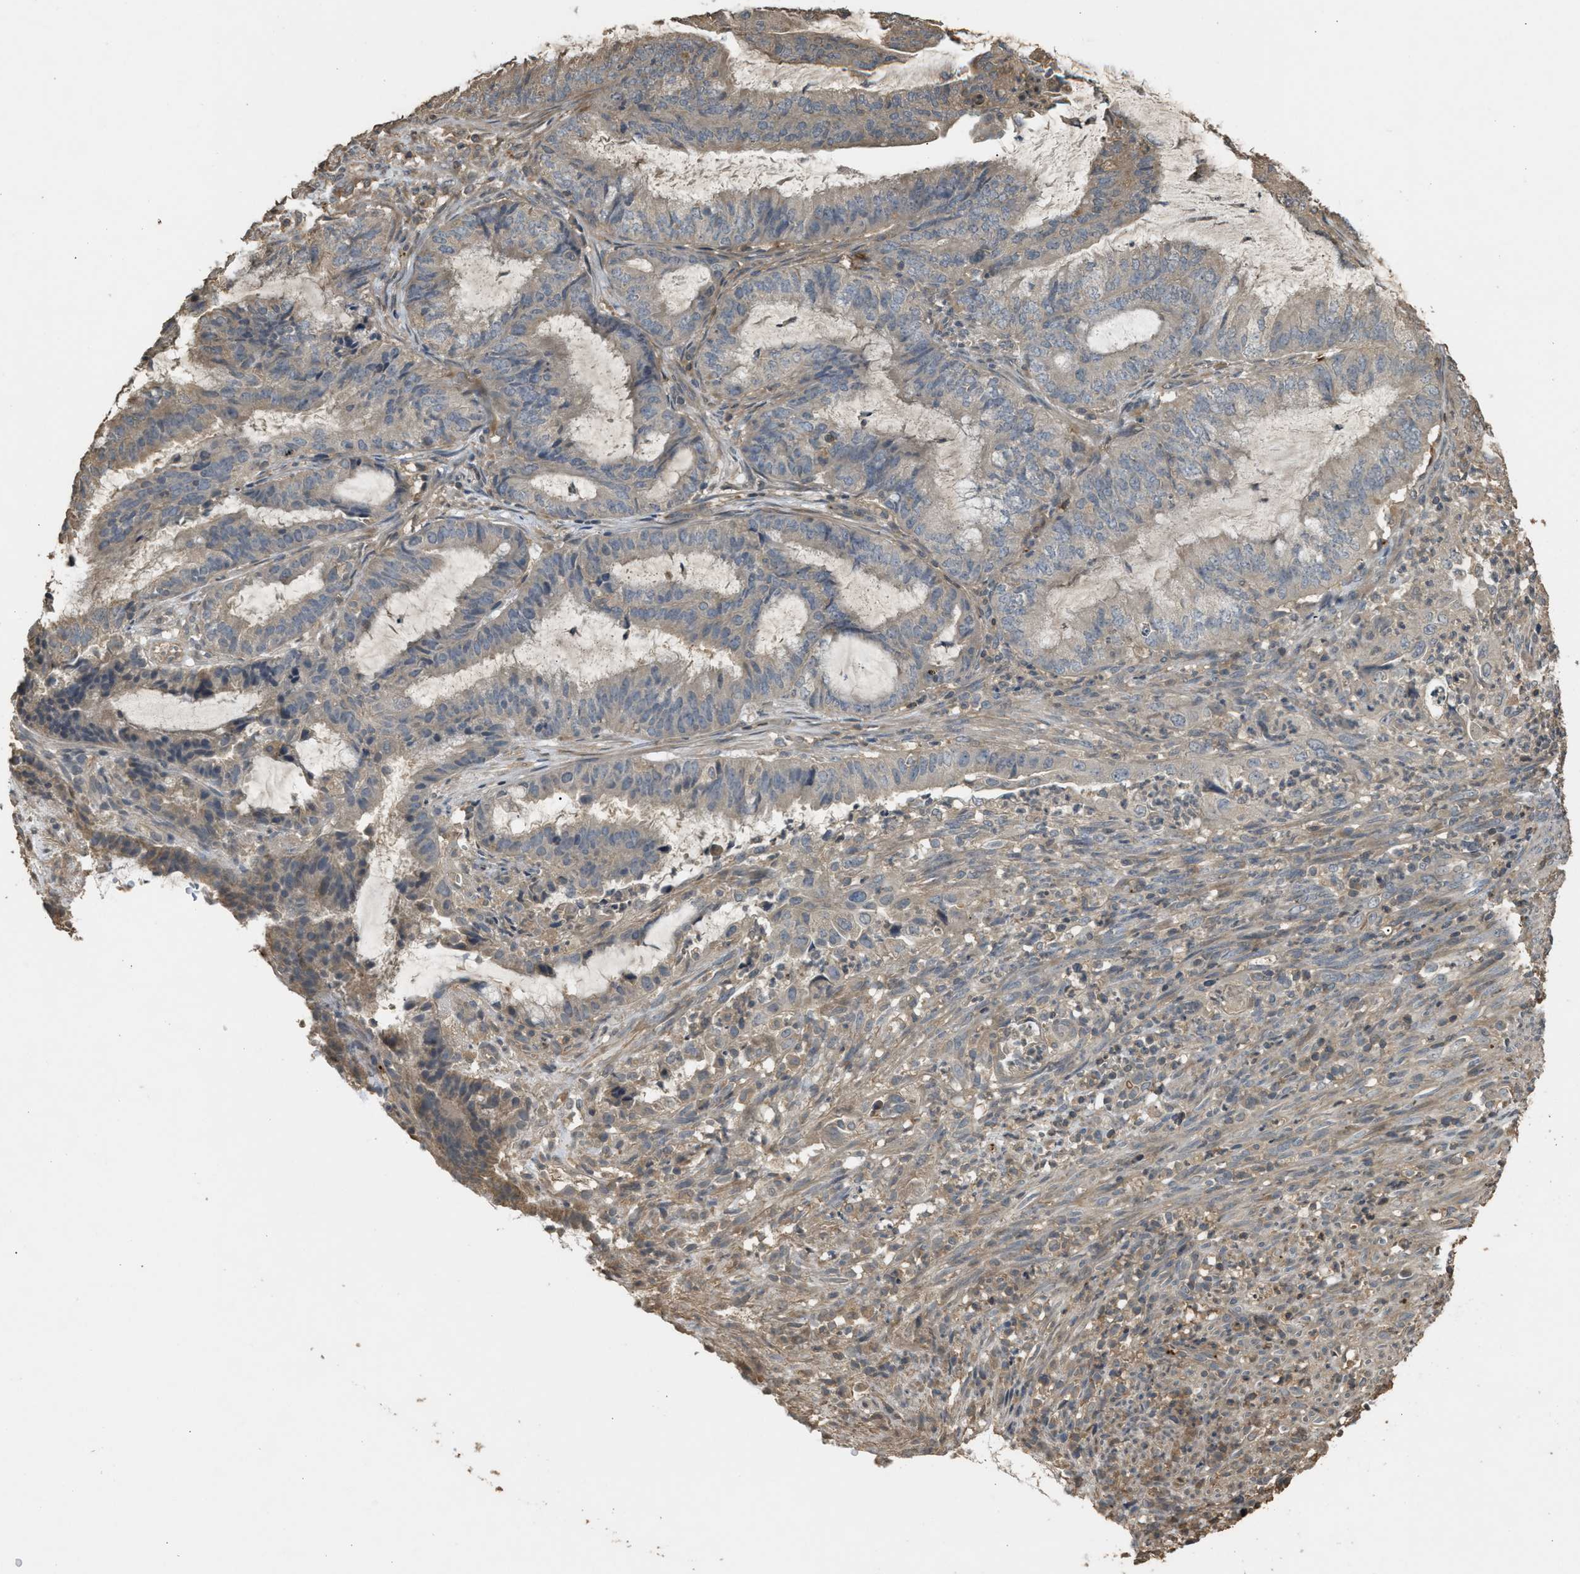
{"staining": {"intensity": "negative", "quantity": "none", "location": "none"}, "tissue": "endometrial cancer", "cell_type": "Tumor cells", "image_type": "cancer", "snomed": [{"axis": "morphology", "description": "Adenocarcinoma, NOS"}, {"axis": "topography", "description": "Endometrium"}], "caption": "Human adenocarcinoma (endometrial) stained for a protein using IHC reveals no staining in tumor cells.", "gene": "ARHGDIA", "patient": {"sex": "female", "age": 51}}